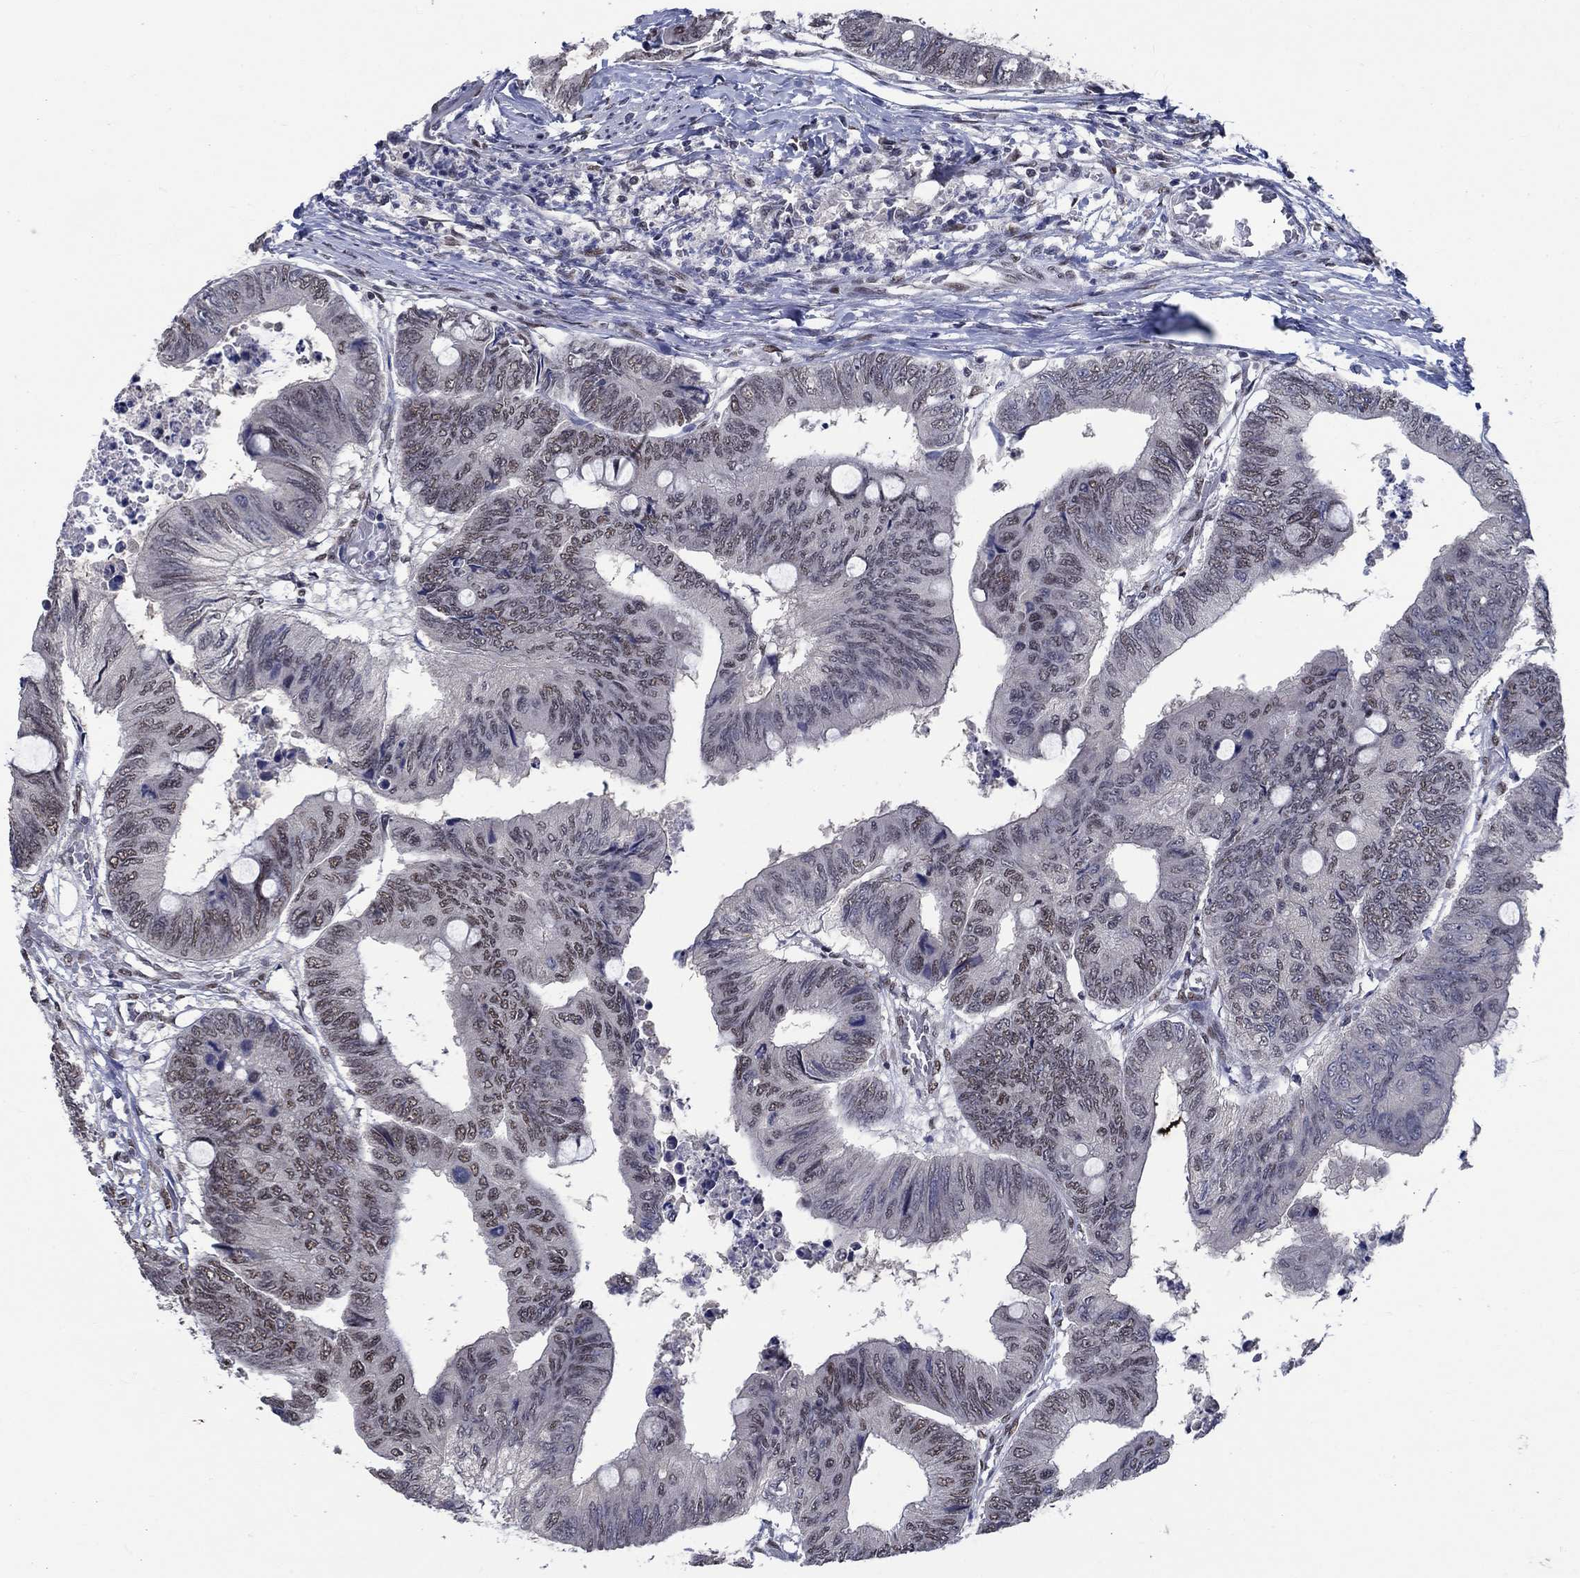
{"staining": {"intensity": "weak", "quantity": "25%-75%", "location": "nuclear"}, "tissue": "colorectal cancer", "cell_type": "Tumor cells", "image_type": "cancer", "snomed": [{"axis": "morphology", "description": "Normal tissue, NOS"}, {"axis": "morphology", "description": "Adenocarcinoma, NOS"}, {"axis": "topography", "description": "Rectum"}, {"axis": "topography", "description": "Peripheral nerve tissue"}], "caption": "A brown stain labels weak nuclear positivity of a protein in adenocarcinoma (colorectal) tumor cells.", "gene": "HTN1", "patient": {"sex": "male", "age": 92}}